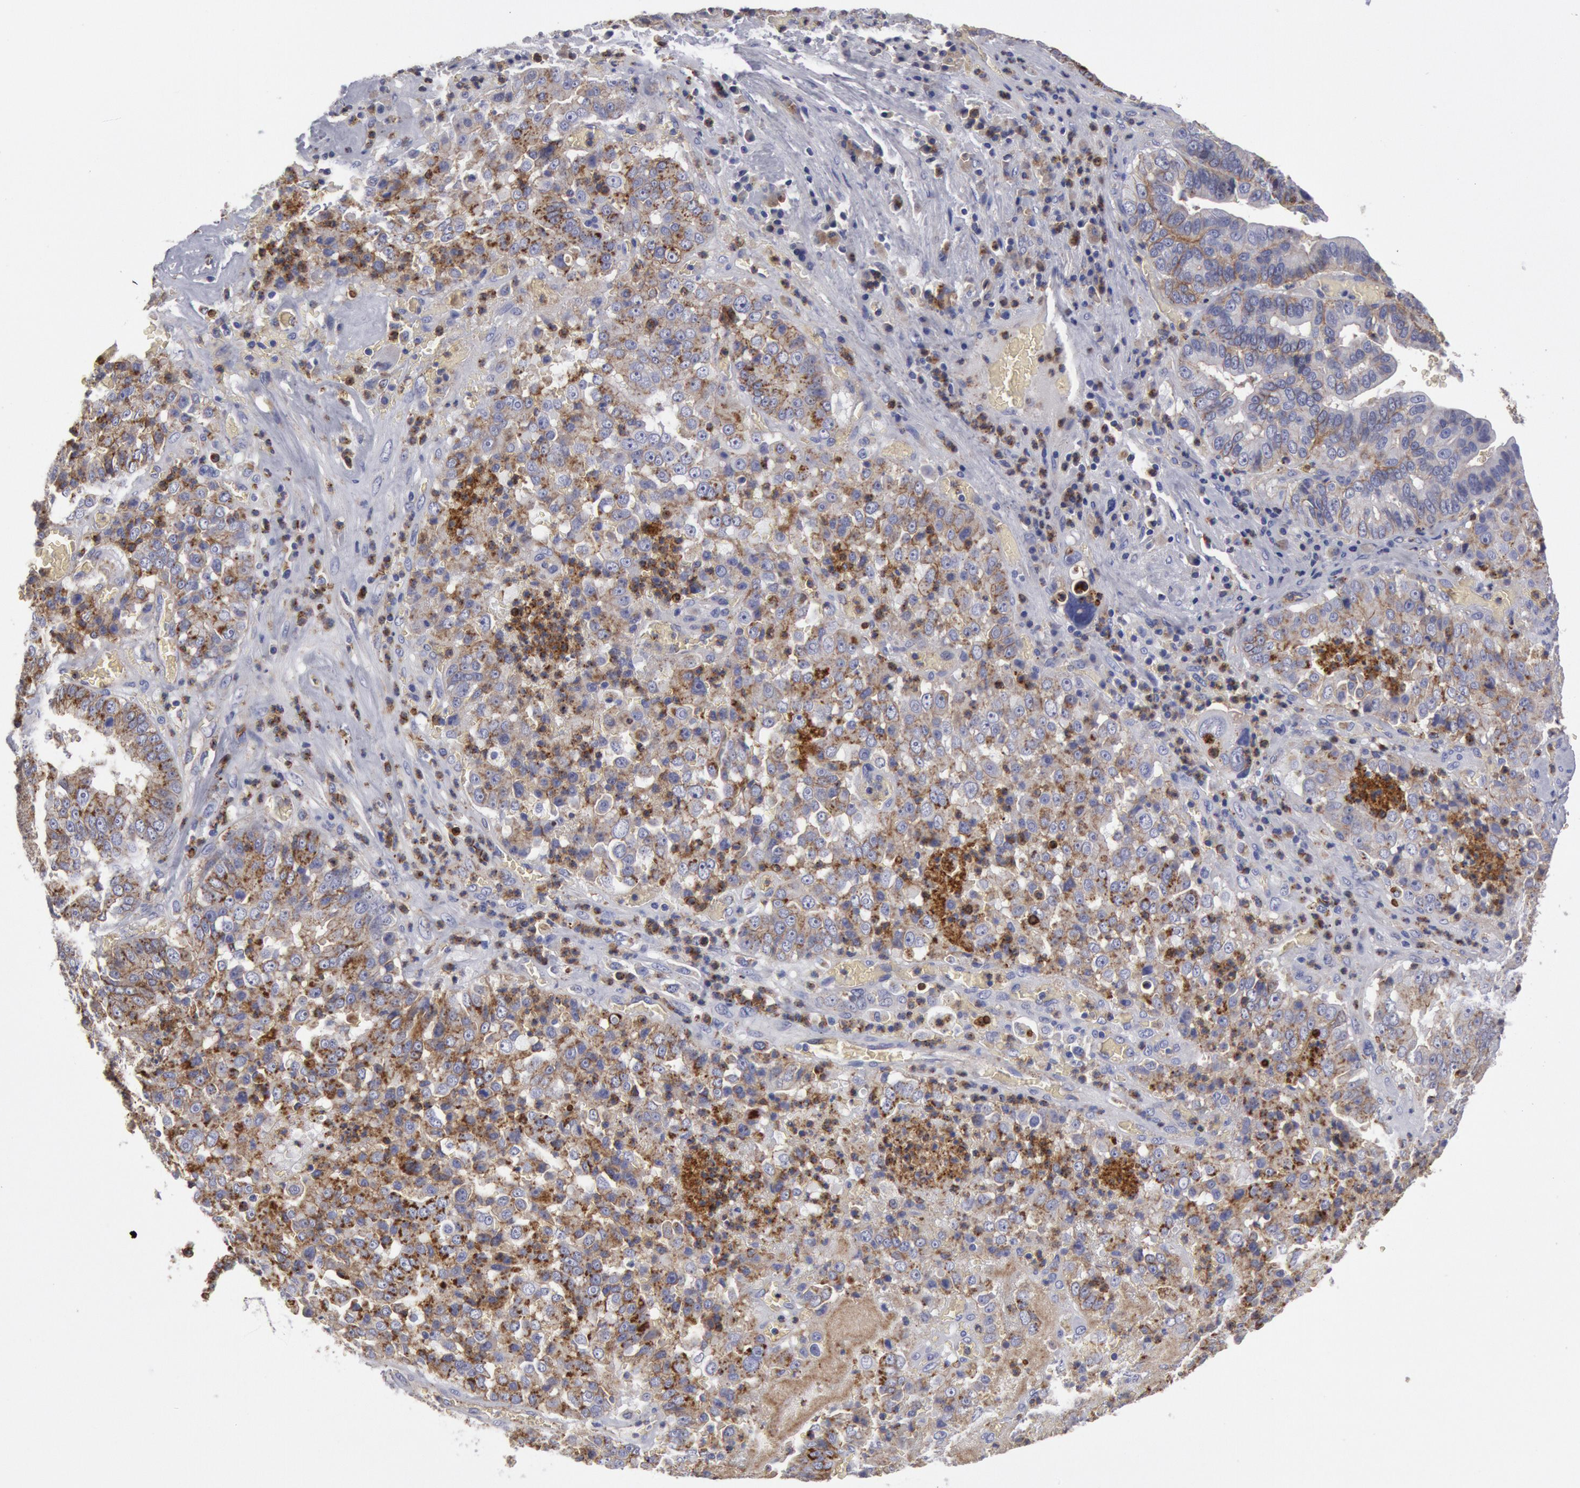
{"staining": {"intensity": "weak", "quantity": "25%-75%", "location": "cytoplasmic/membranous"}, "tissue": "liver cancer", "cell_type": "Tumor cells", "image_type": "cancer", "snomed": [{"axis": "morphology", "description": "Cholangiocarcinoma"}, {"axis": "topography", "description": "Liver"}], "caption": "Brown immunohistochemical staining in liver cancer (cholangiocarcinoma) shows weak cytoplasmic/membranous staining in about 25%-75% of tumor cells.", "gene": "FLOT1", "patient": {"sex": "female", "age": 79}}